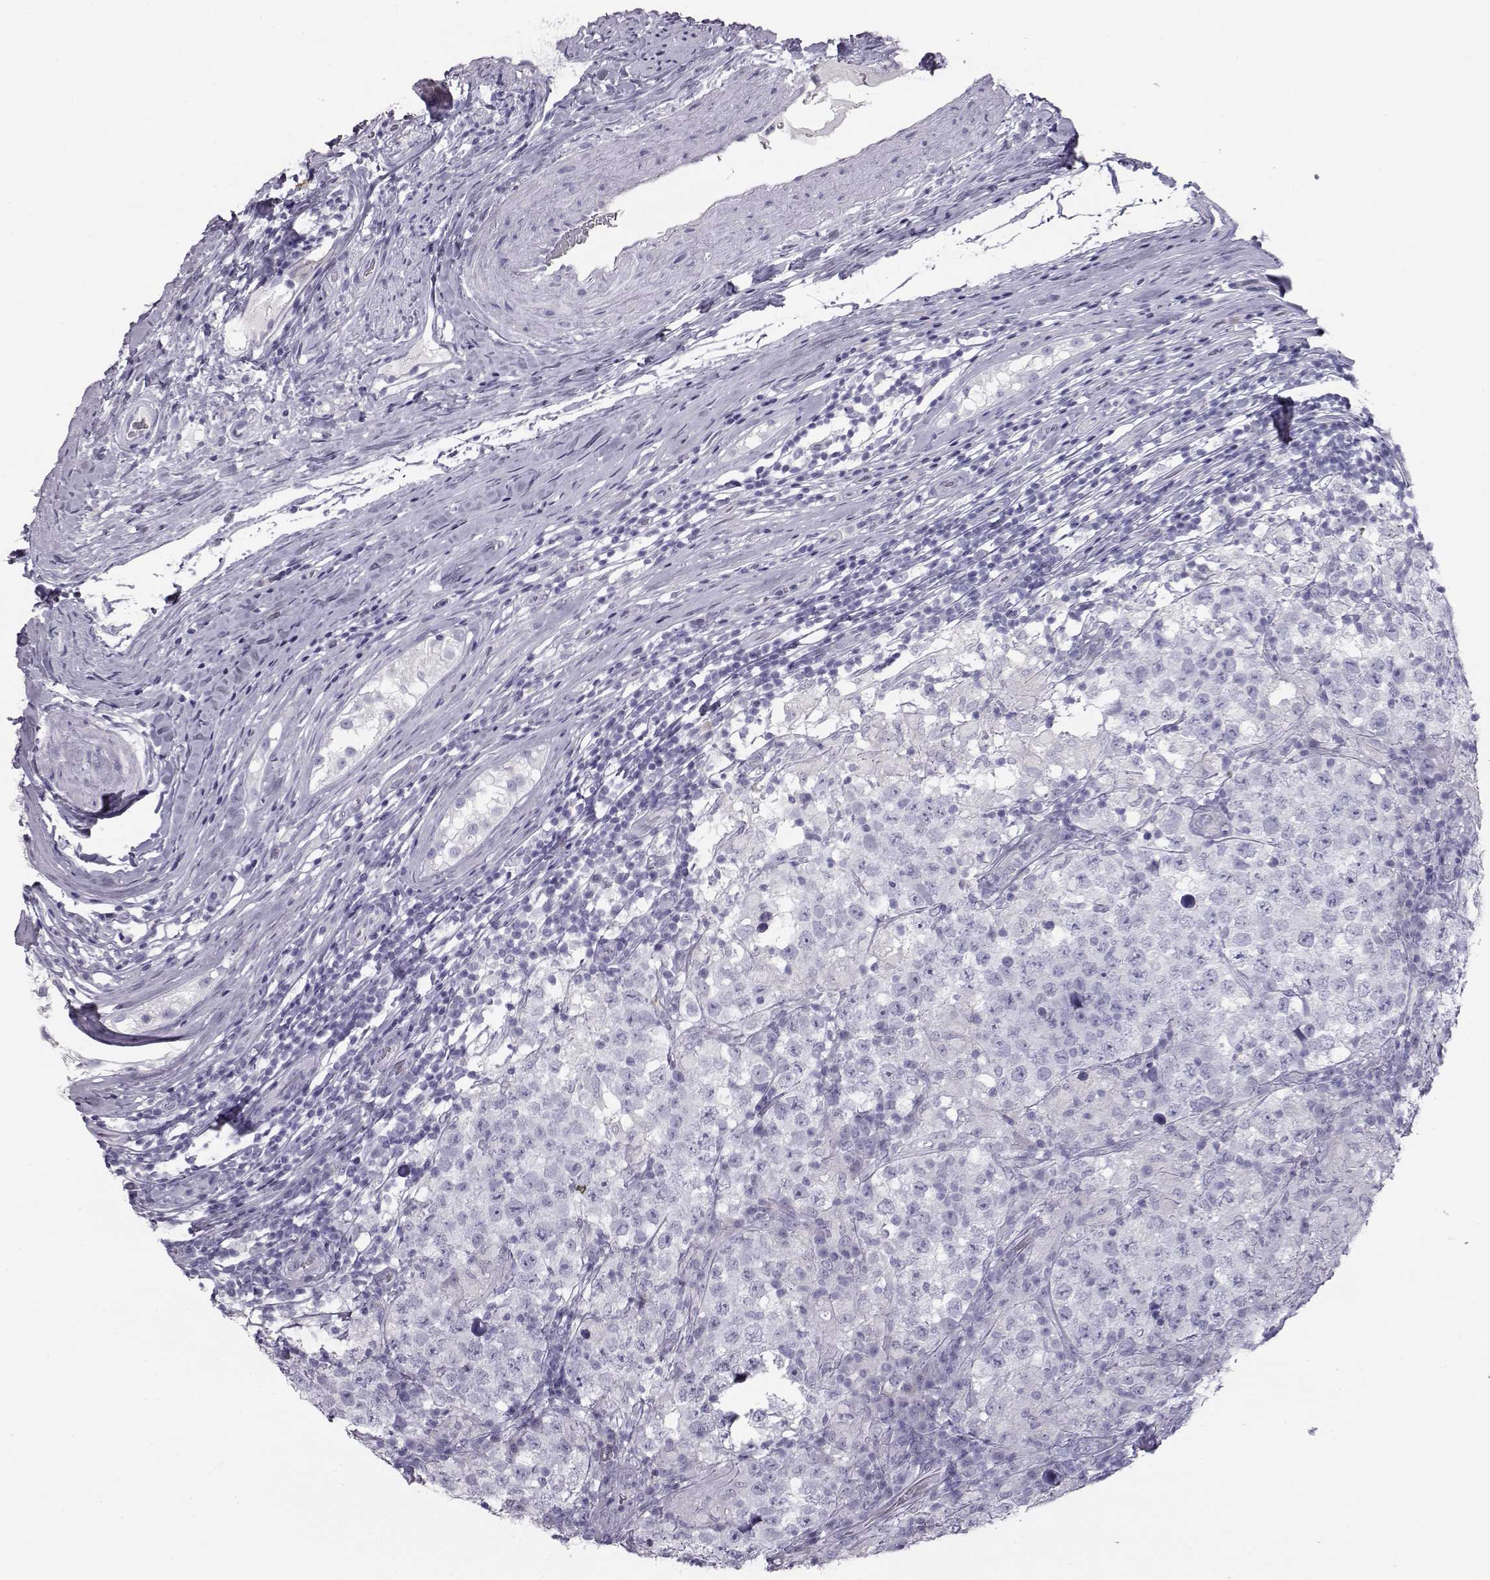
{"staining": {"intensity": "negative", "quantity": "none", "location": "none"}, "tissue": "testis cancer", "cell_type": "Tumor cells", "image_type": "cancer", "snomed": [{"axis": "morphology", "description": "Seminoma, NOS"}, {"axis": "morphology", "description": "Carcinoma, Embryonal, NOS"}, {"axis": "topography", "description": "Testis"}], "caption": "This is a histopathology image of IHC staining of testis cancer (embryonal carcinoma), which shows no expression in tumor cells.", "gene": "ITLN2", "patient": {"sex": "male", "age": 41}}